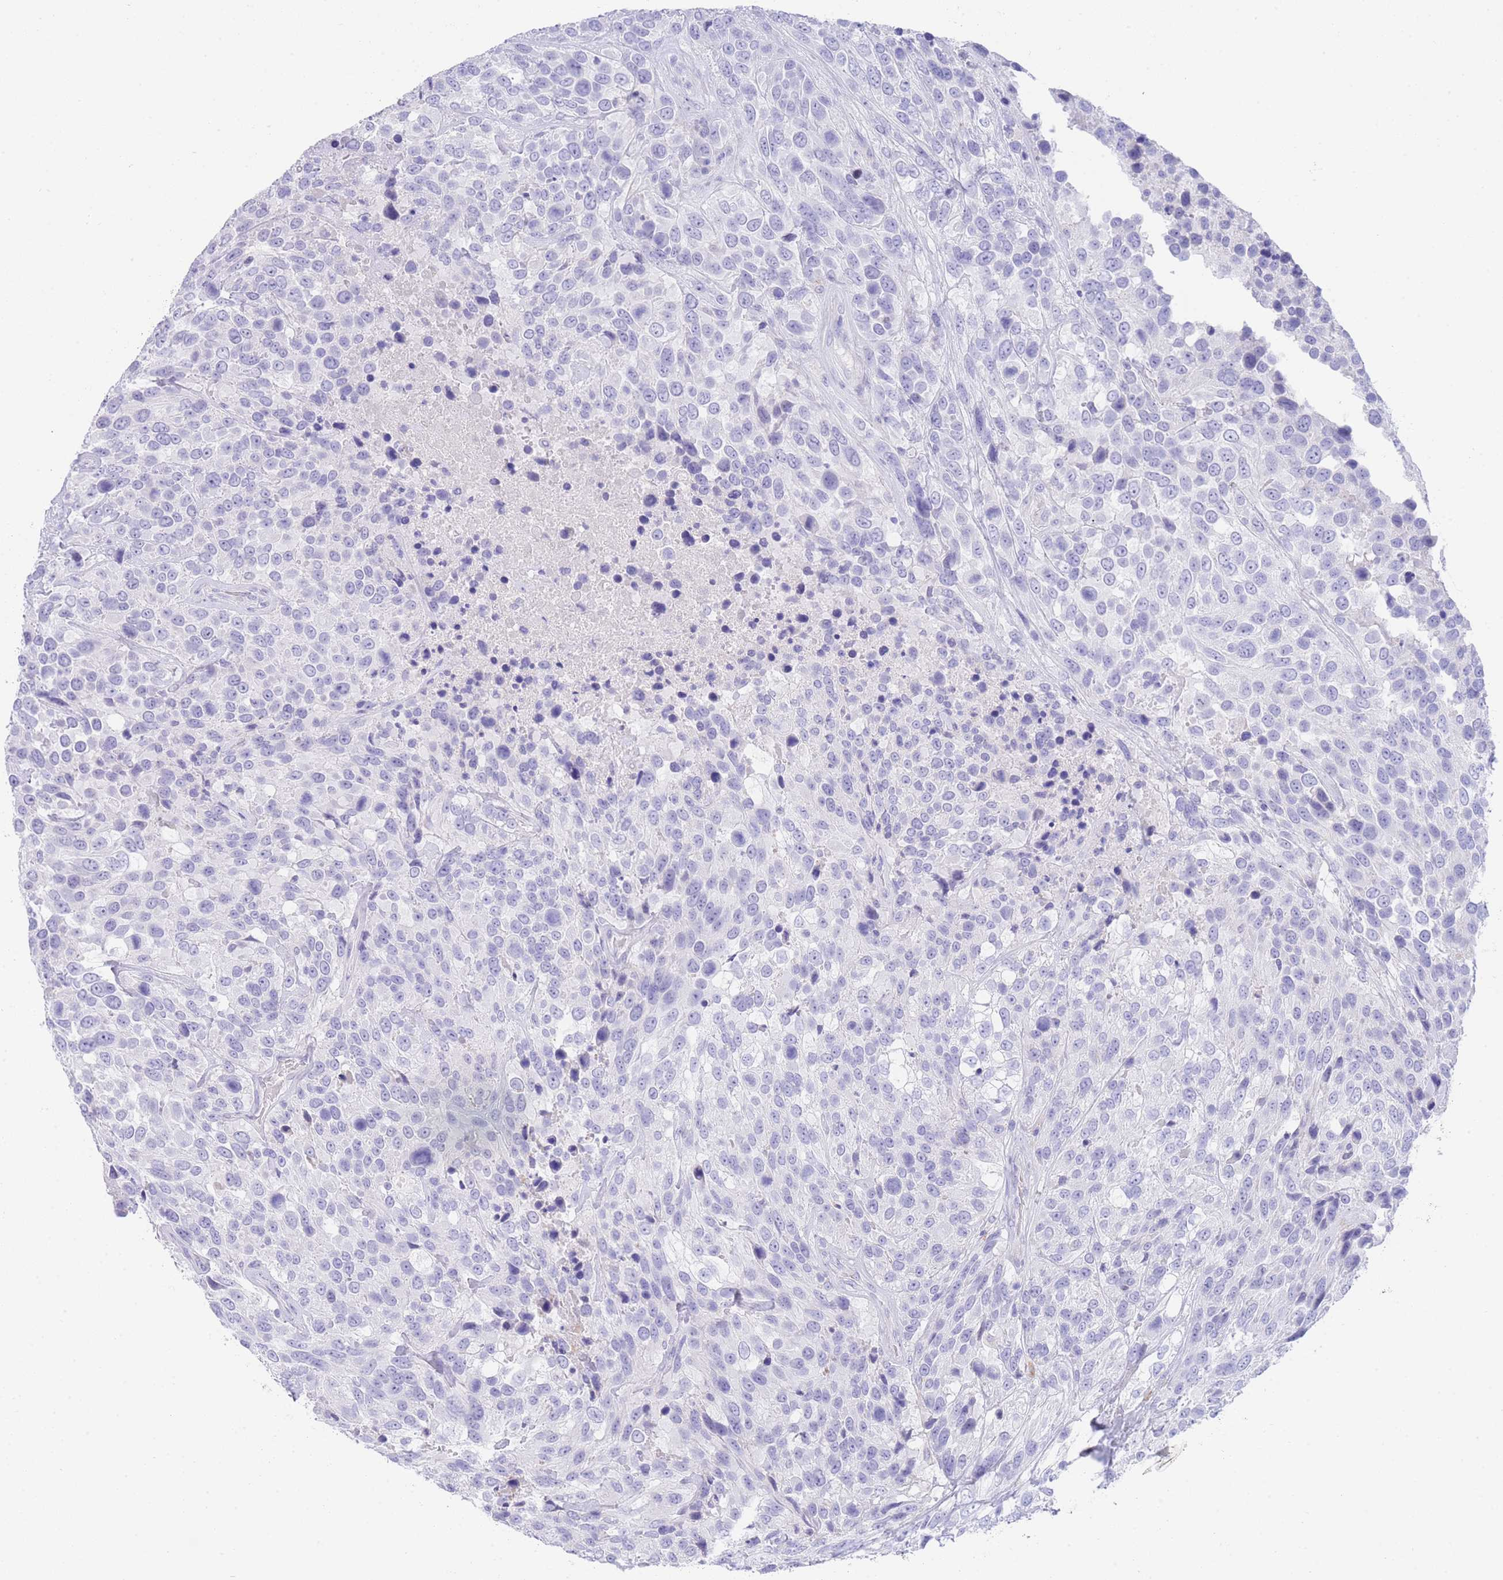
{"staining": {"intensity": "negative", "quantity": "none", "location": "none"}, "tissue": "urothelial cancer", "cell_type": "Tumor cells", "image_type": "cancer", "snomed": [{"axis": "morphology", "description": "Urothelial carcinoma, High grade"}, {"axis": "topography", "description": "Urinary bladder"}], "caption": "High power microscopy histopathology image of an immunohistochemistry image of urothelial carcinoma (high-grade), revealing no significant staining in tumor cells. (DAB IHC, high magnification).", "gene": "LRRC37A", "patient": {"sex": "male", "age": 56}}